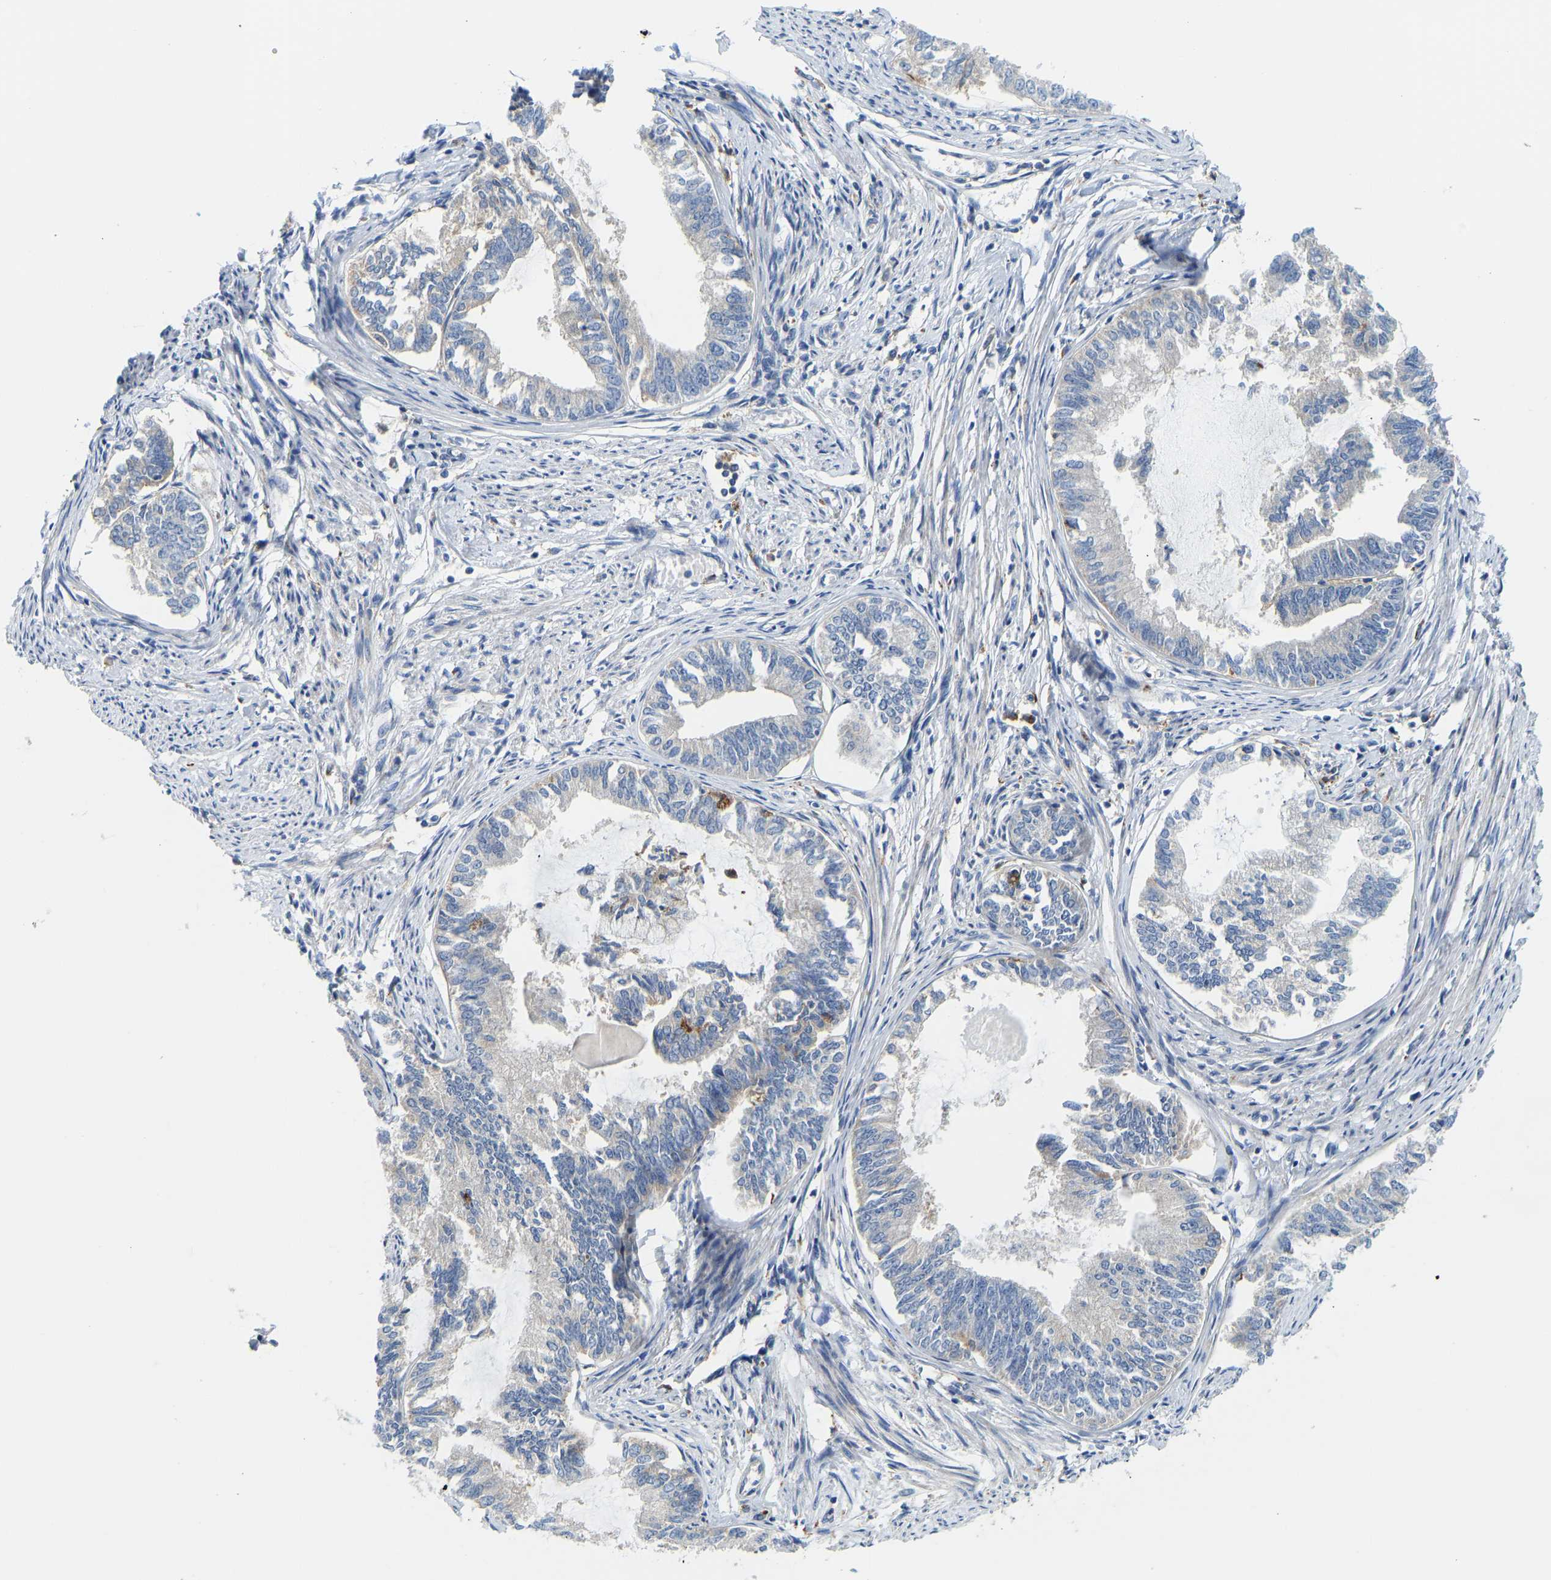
{"staining": {"intensity": "weak", "quantity": "<25%", "location": "cytoplasmic/membranous"}, "tissue": "endometrial cancer", "cell_type": "Tumor cells", "image_type": "cancer", "snomed": [{"axis": "morphology", "description": "Adenocarcinoma, NOS"}, {"axis": "topography", "description": "Endometrium"}], "caption": "DAB immunohistochemical staining of human adenocarcinoma (endometrial) exhibits no significant positivity in tumor cells.", "gene": "ATP6V1E1", "patient": {"sex": "female", "age": 86}}